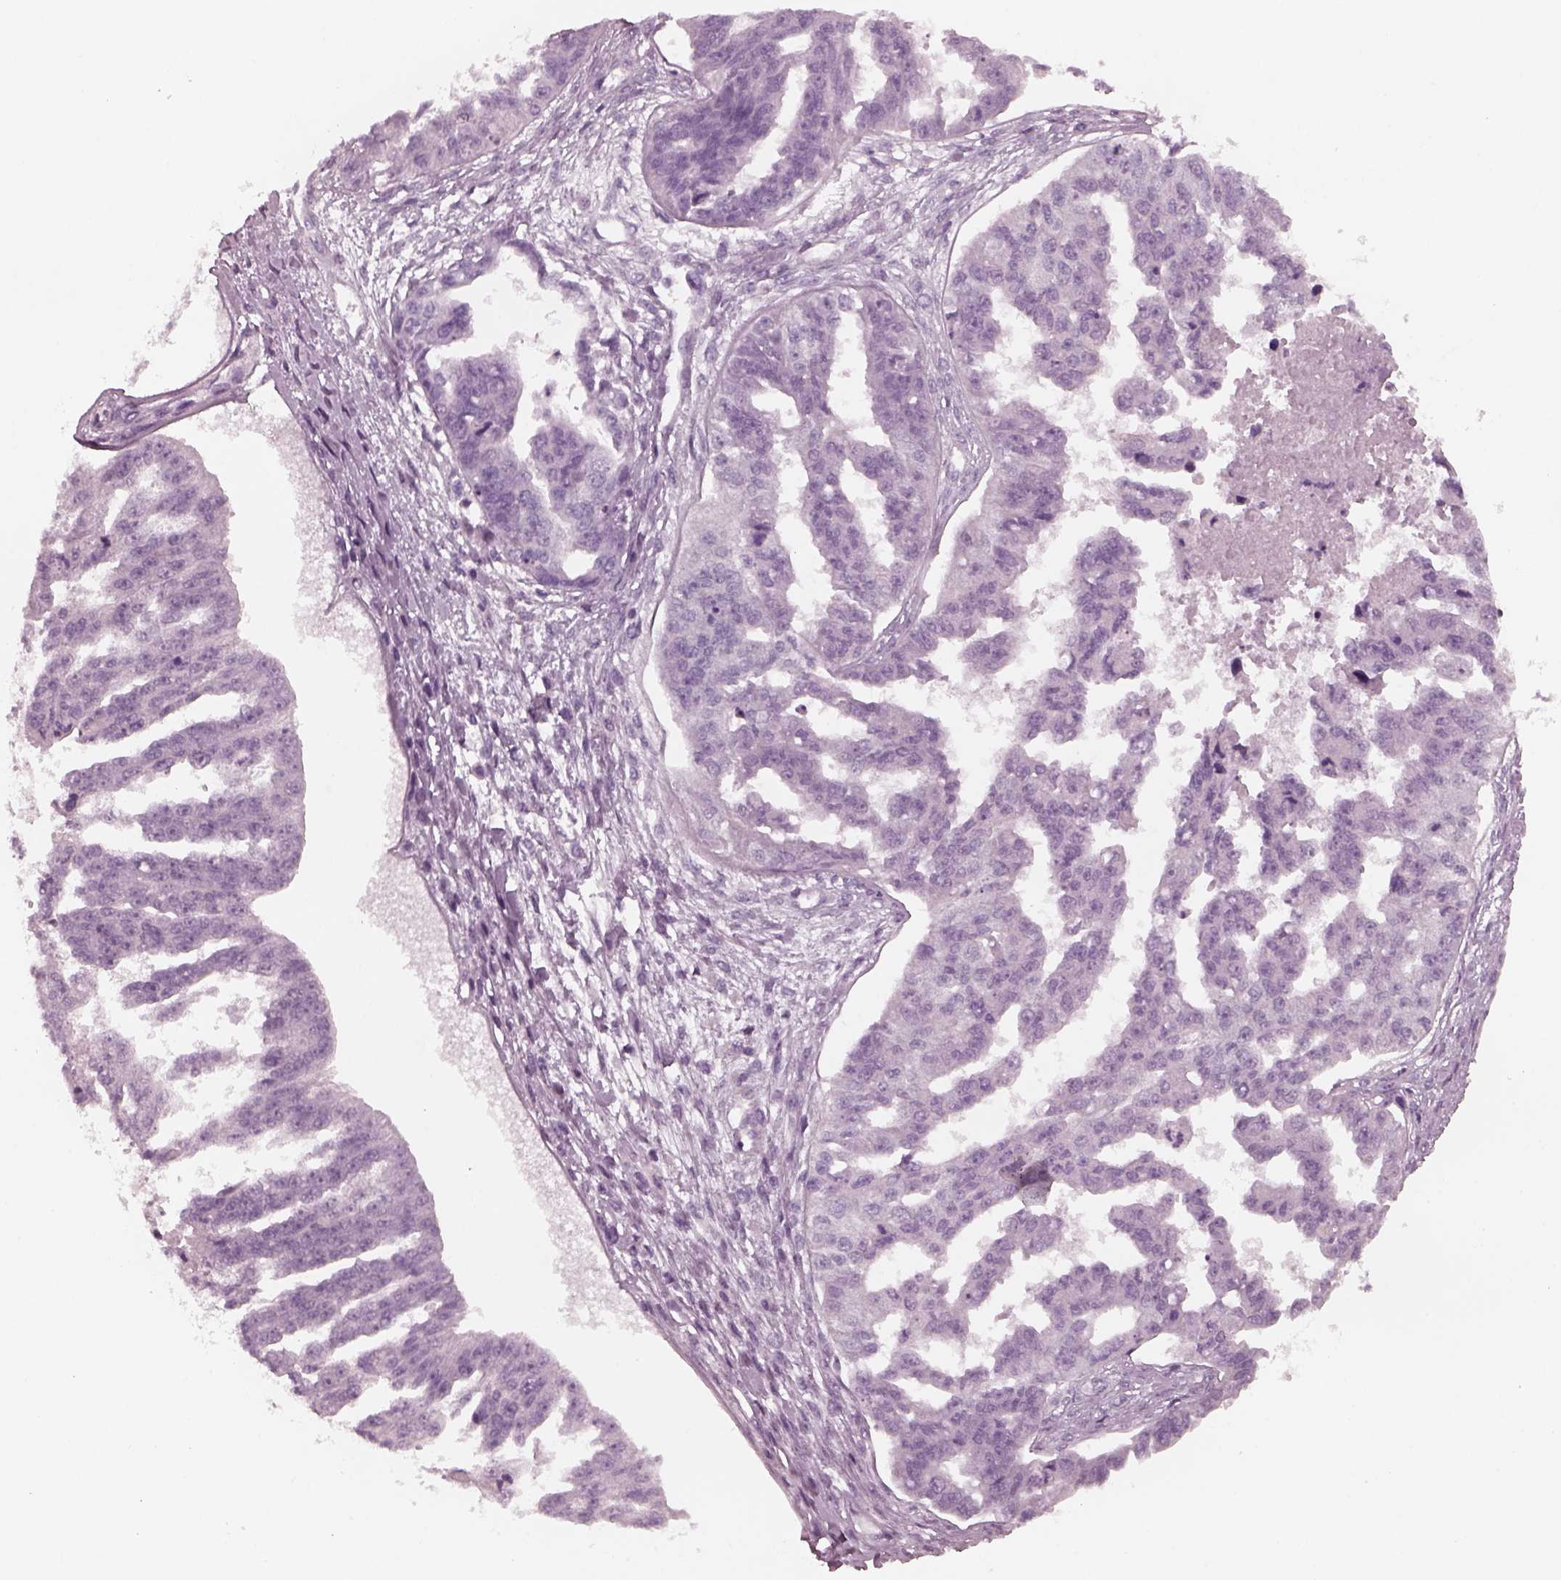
{"staining": {"intensity": "negative", "quantity": "none", "location": "none"}, "tissue": "ovarian cancer", "cell_type": "Tumor cells", "image_type": "cancer", "snomed": [{"axis": "morphology", "description": "Cystadenocarcinoma, serous, NOS"}, {"axis": "topography", "description": "Ovary"}], "caption": "Micrograph shows no protein positivity in tumor cells of ovarian cancer (serous cystadenocarcinoma) tissue.", "gene": "YY2", "patient": {"sex": "female", "age": 58}}